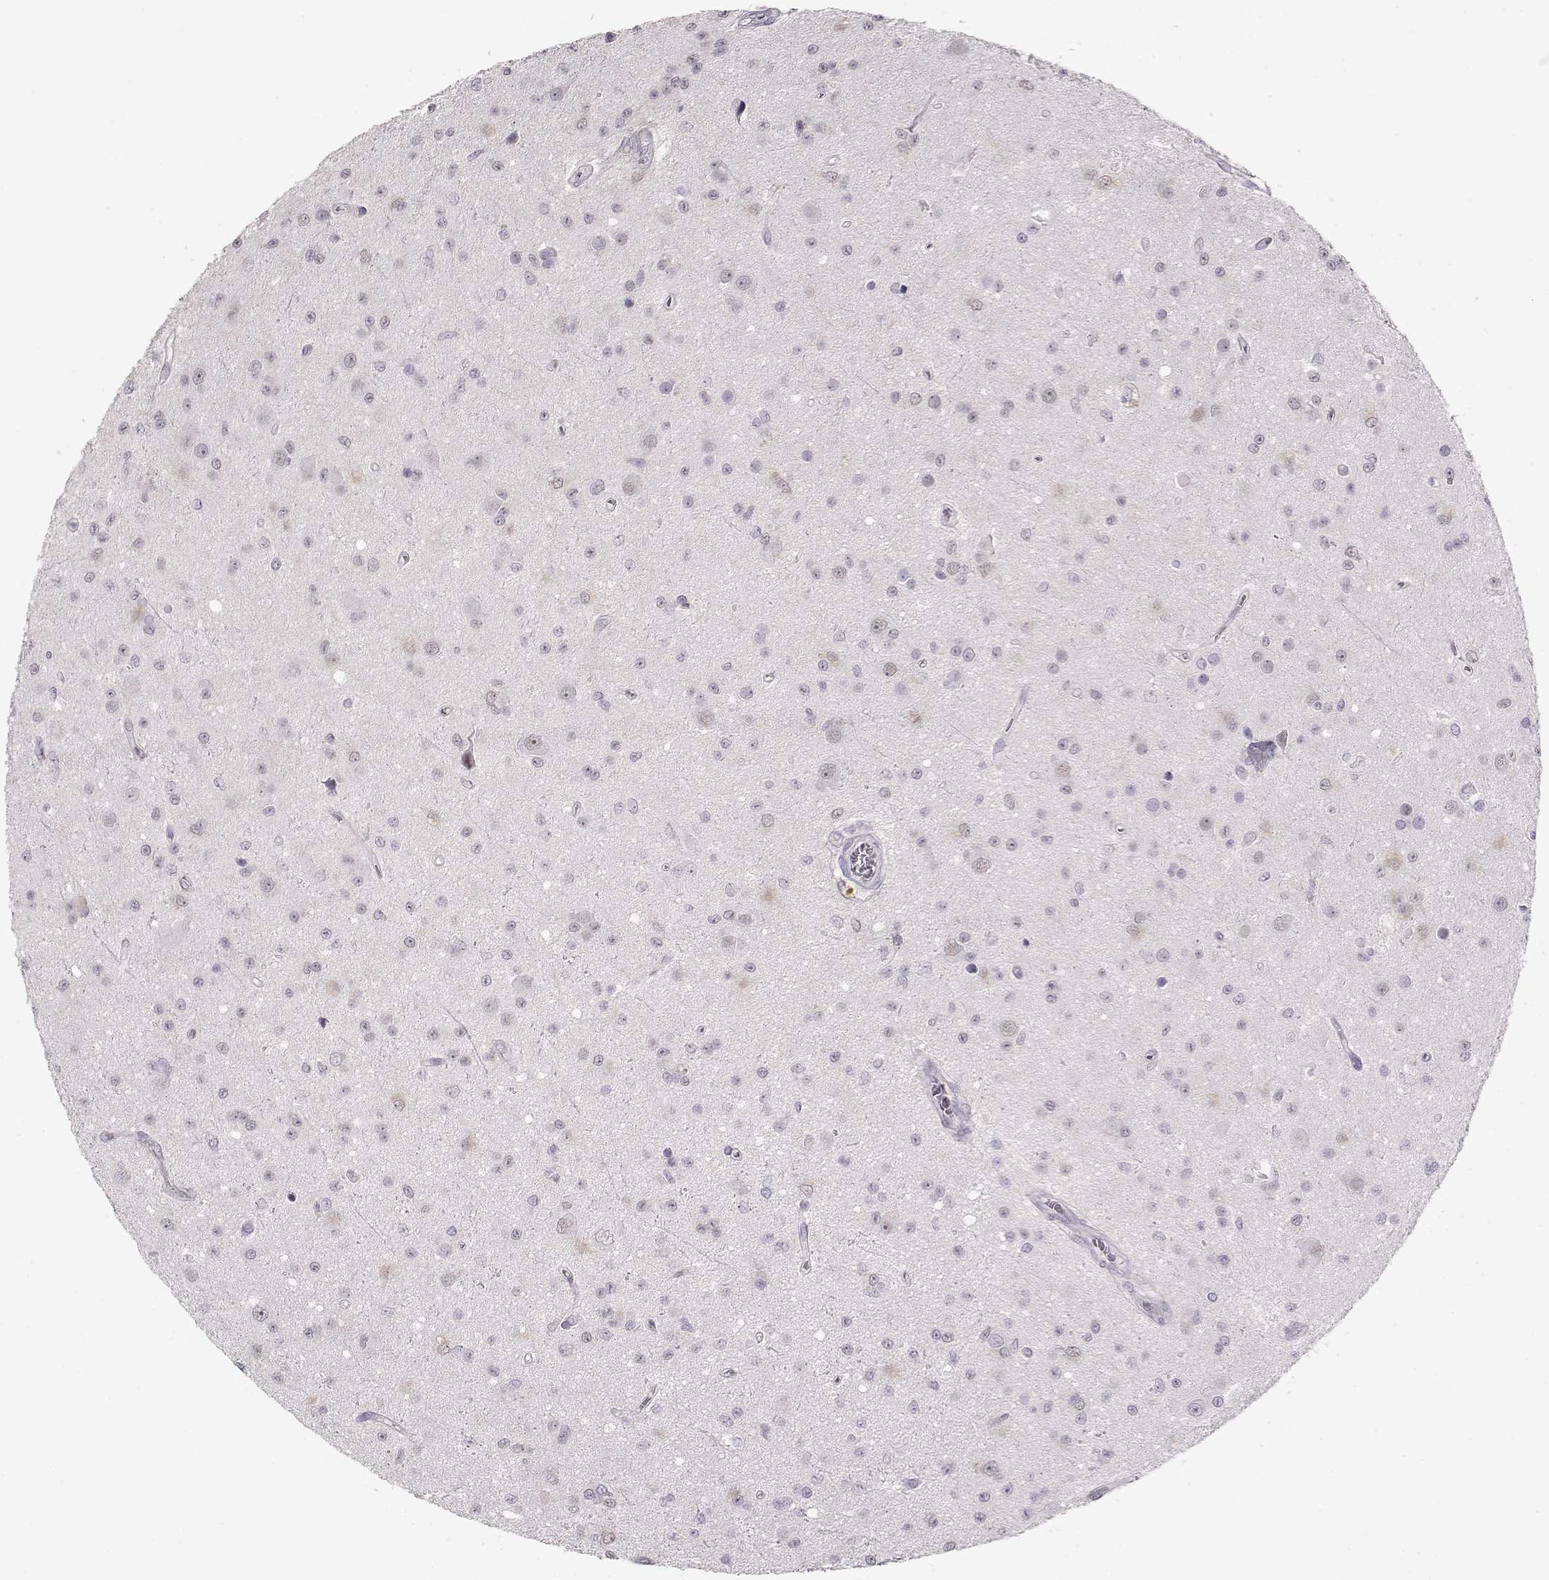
{"staining": {"intensity": "negative", "quantity": "none", "location": "none"}, "tissue": "glioma", "cell_type": "Tumor cells", "image_type": "cancer", "snomed": [{"axis": "morphology", "description": "Glioma, malignant, Low grade"}, {"axis": "topography", "description": "Brain"}], "caption": "Low-grade glioma (malignant) stained for a protein using immunohistochemistry (IHC) displays no staining tumor cells.", "gene": "TEPP", "patient": {"sex": "female", "age": 45}}